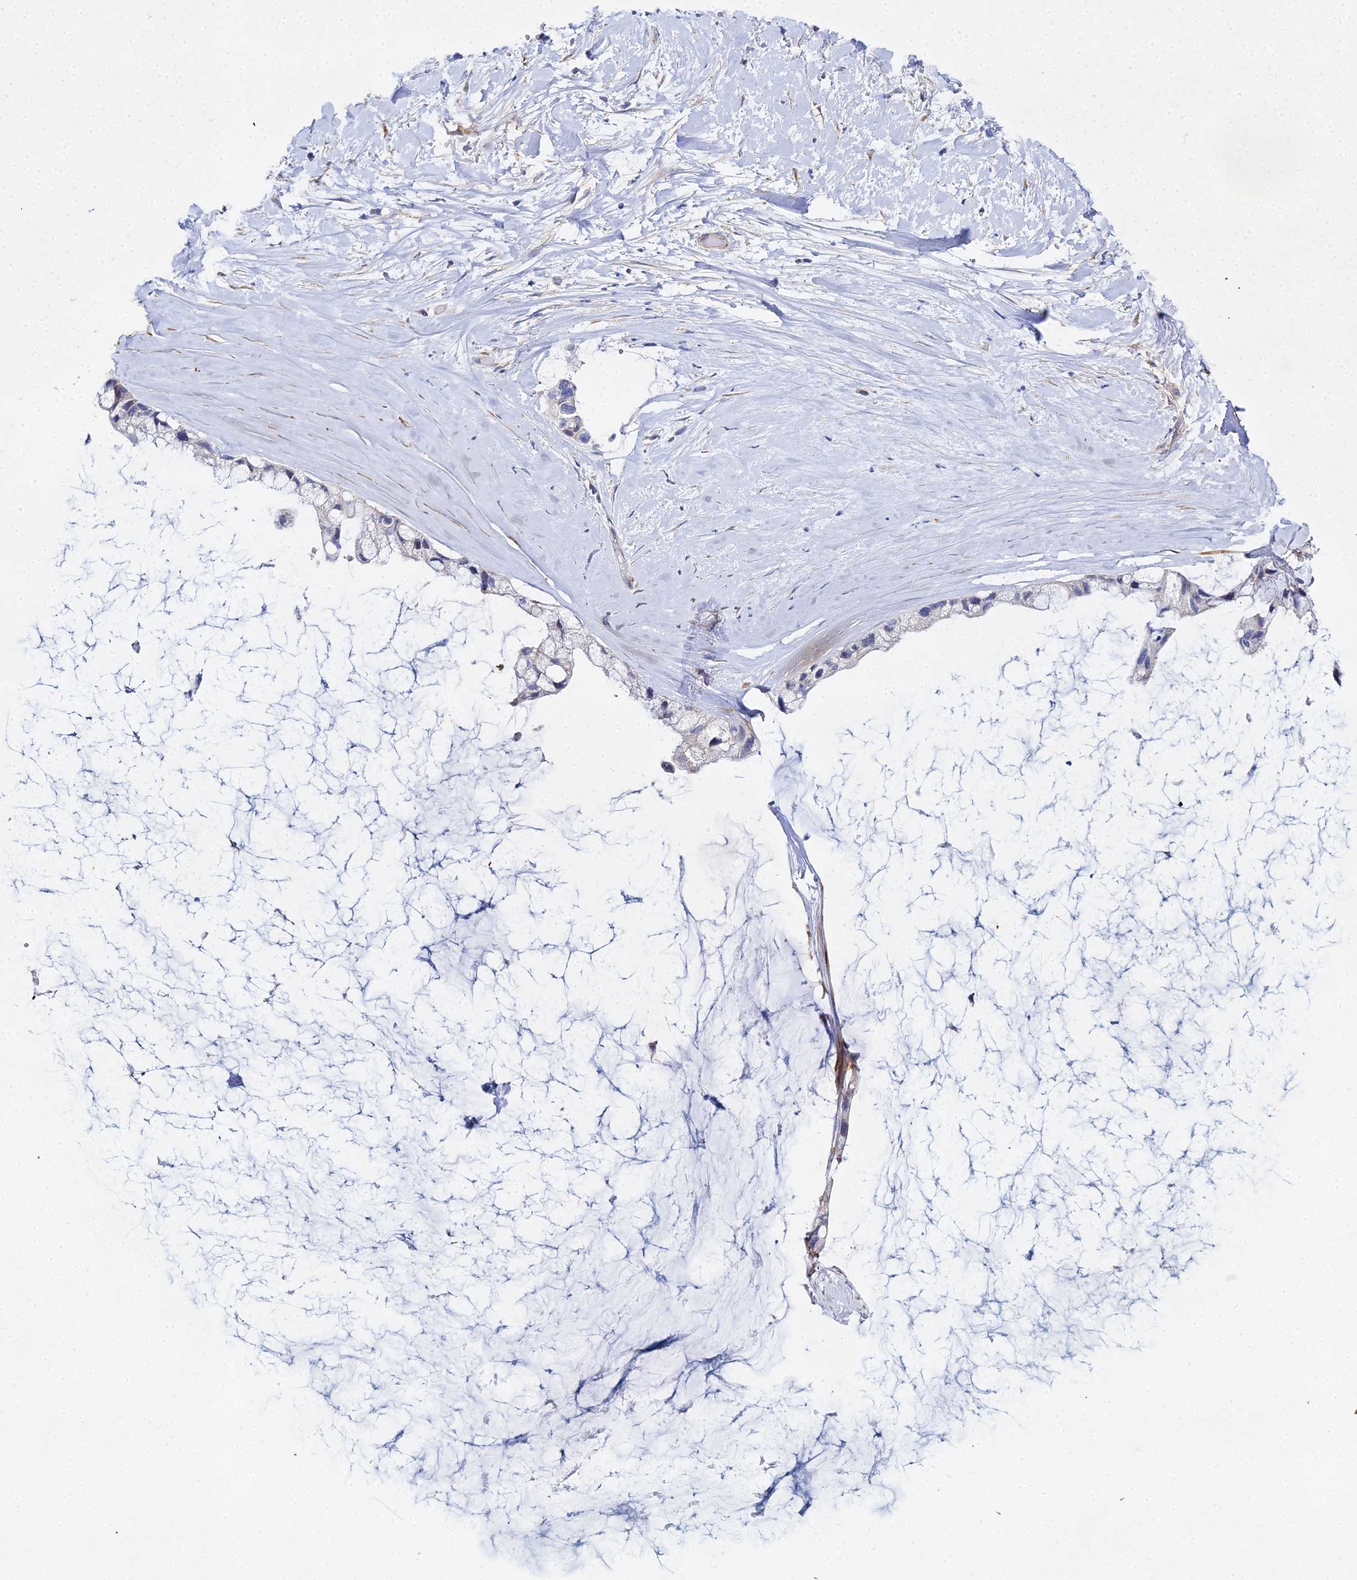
{"staining": {"intensity": "weak", "quantity": "<25%", "location": "cytoplasmic/membranous"}, "tissue": "ovarian cancer", "cell_type": "Tumor cells", "image_type": "cancer", "snomed": [{"axis": "morphology", "description": "Cystadenocarcinoma, mucinous, NOS"}, {"axis": "topography", "description": "Ovary"}], "caption": "Tumor cells are negative for protein expression in human ovarian mucinous cystadenocarcinoma. Brightfield microscopy of immunohistochemistry (IHC) stained with DAB (brown) and hematoxylin (blue), captured at high magnification.", "gene": "ENSG00000268674", "patient": {"sex": "female", "age": 39}}